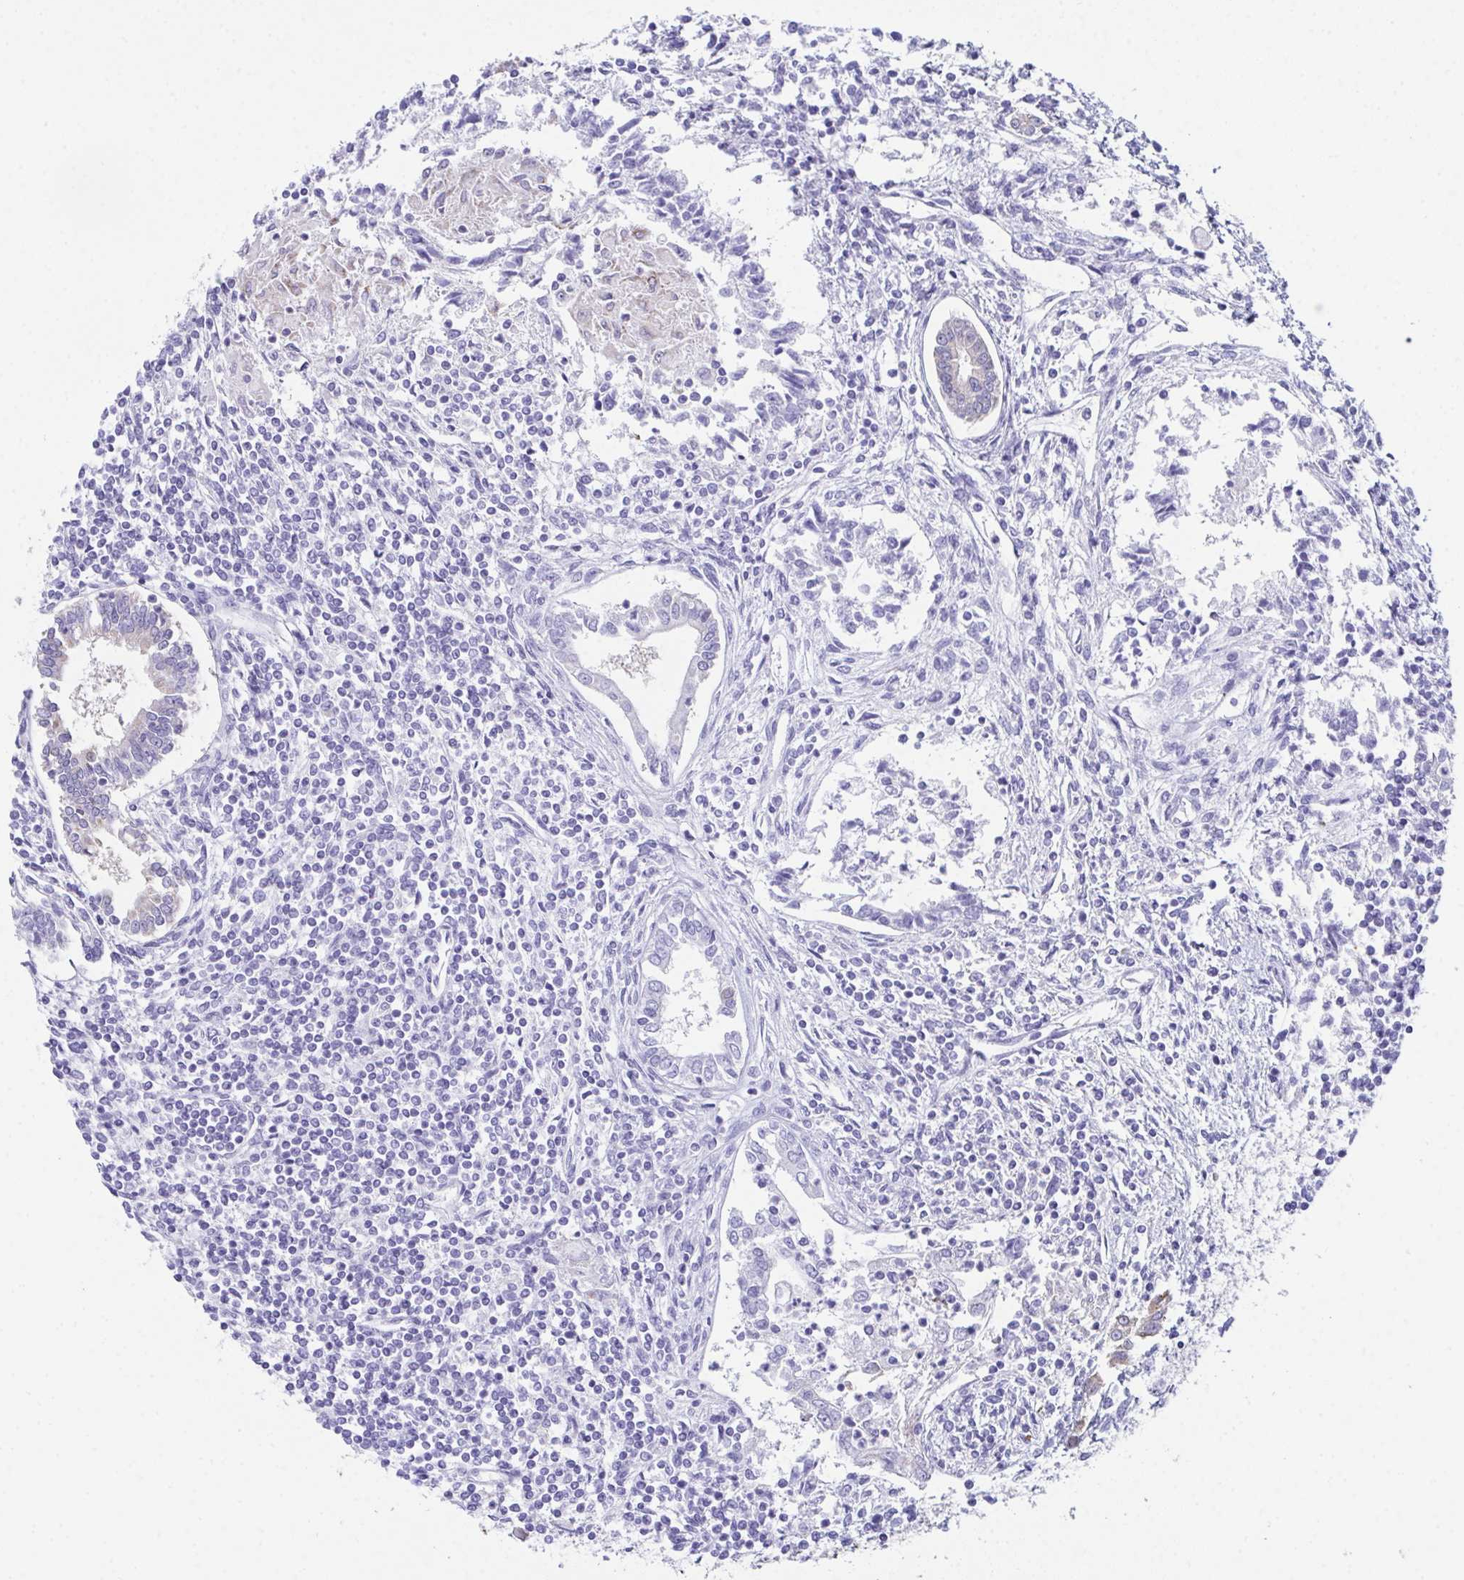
{"staining": {"intensity": "negative", "quantity": "none", "location": "none"}, "tissue": "testis cancer", "cell_type": "Tumor cells", "image_type": "cancer", "snomed": [{"axis": "morphology", "description": "Carcinoma, Embryonal, NOS"}, {"axis": "topography", "description": "Testis"}], "caption": "A high-resolution photomicrograph shows immunohistochemistry staining of testis embryonal carcinoma, which displays no significant staining in tumor cells.", "gene": "TEX19", "patient": {"sex": "male", "age": 37}}